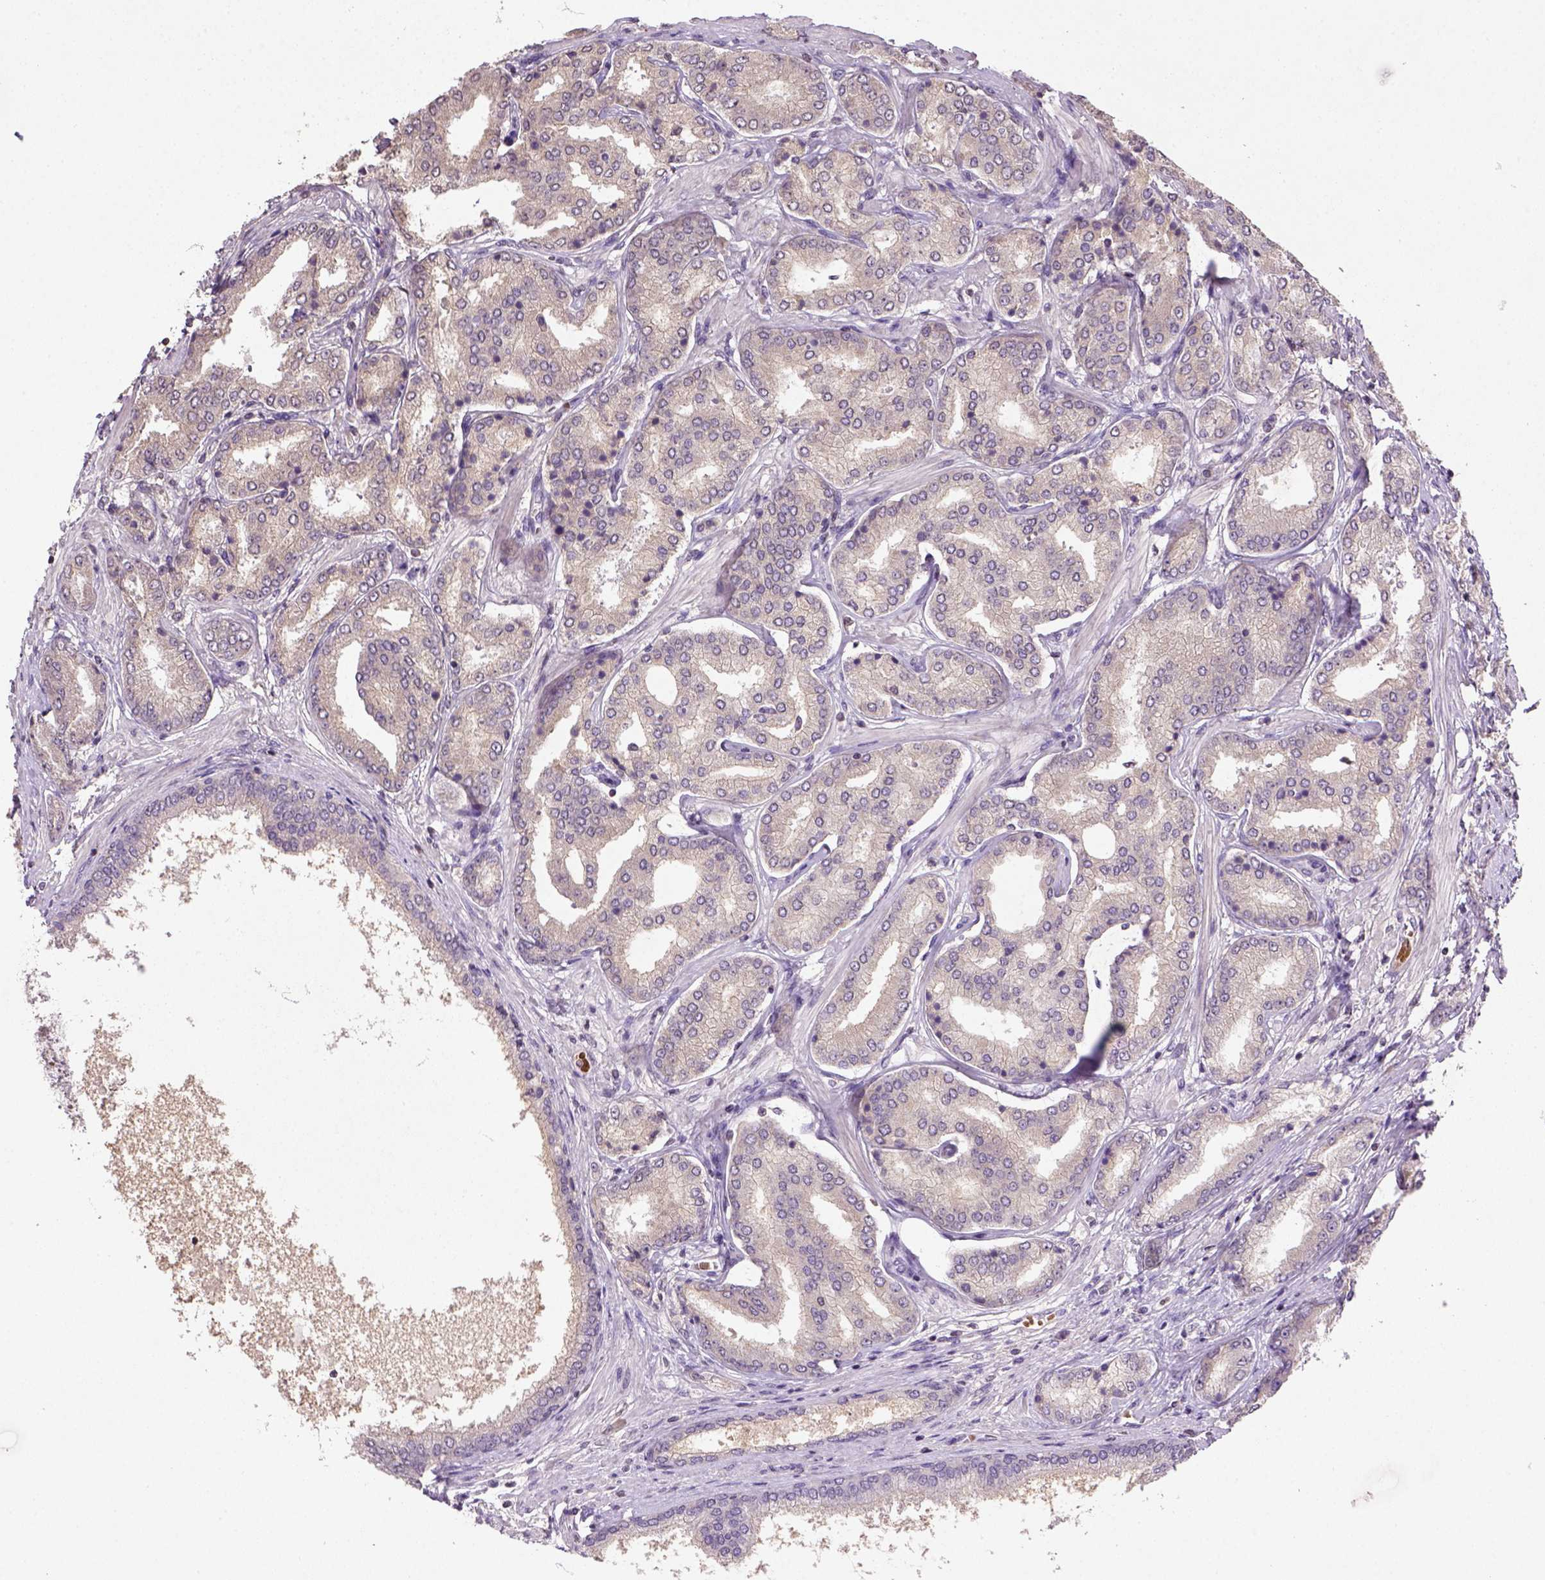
{"staining": {"intensity": "weak", "quantity": "25%-75%", "location": "cytoplasmic/membranous"}, "tissue": "prostate cancer", "cell_type": "Tumor cells", "image_type": "cancer", "snomed": [{"axis": "morphology", "description": "Adenocarcinoma, NOS"}, {"axis": "topography", "description": "Prostate"}], "caption": "High-power microscopy captured an IHC histopathology image of prostate cancer, revealing weak cytoplasmic/membranous expression in about 25%-75% of tumor cells.", "gene": "NUDT3", "patient": {"sex": "male", "age": 63}}